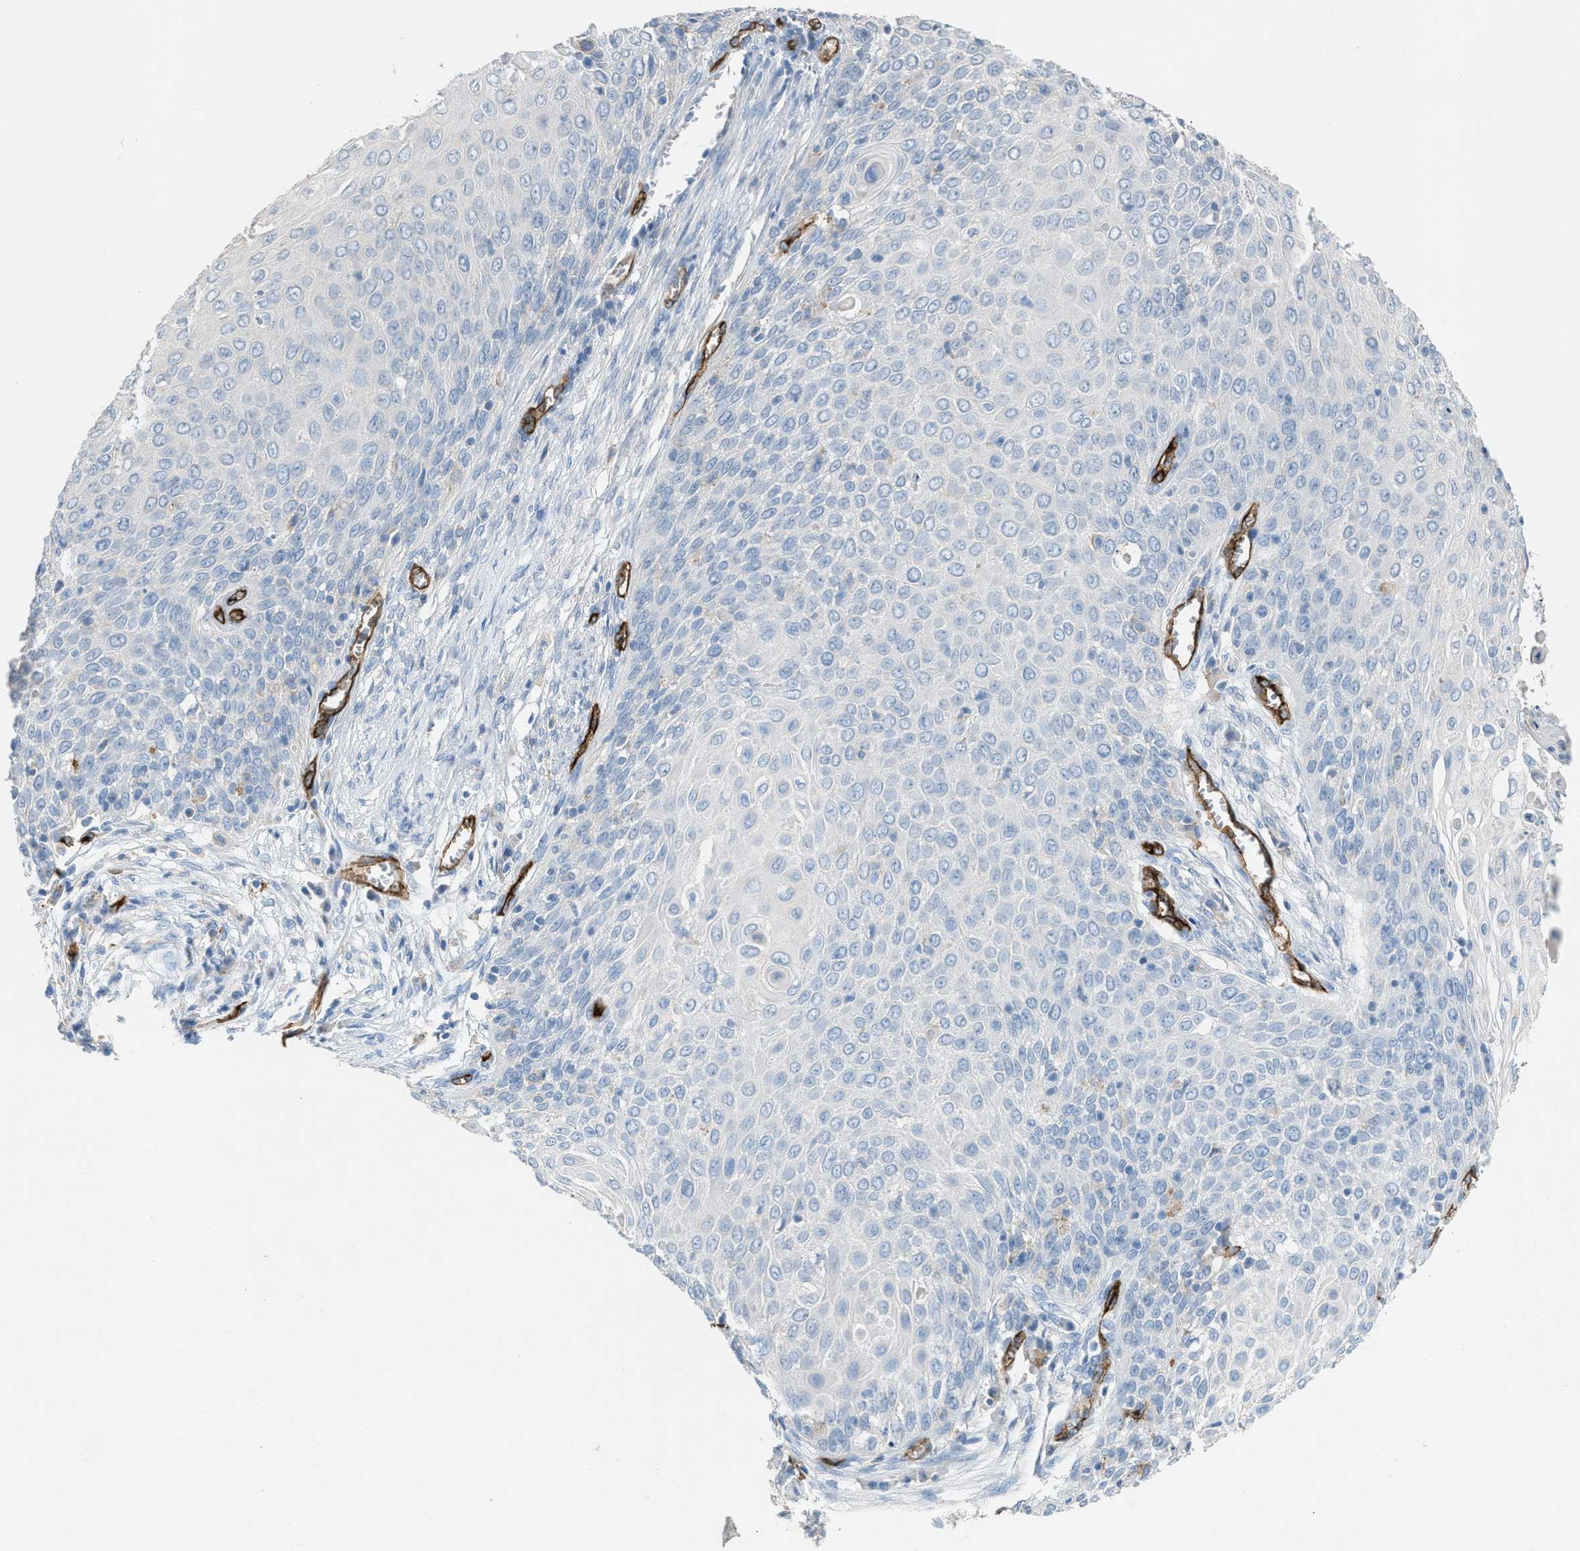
{"staining": {"intensity": "negative", "quantity": "none", "location": "none"}, "tissue": "cervical cancer", "cell_type": "Tumor cells", "image_type": "cancer", "snomed": [{"axis": "morphology", "description": "Squamous cell carcinoma, NOS"}, {"axis": "topography", "description": "Cervix"}], "caption": "Immunohistochemistry (IHC) micrograph of cervical cancer (squamous cell carcinoma) stained for a protein (brown), which shows no expression in tumor cells.", "gene": "DYSF", "patient": {"sex": "female", "age": 39}}